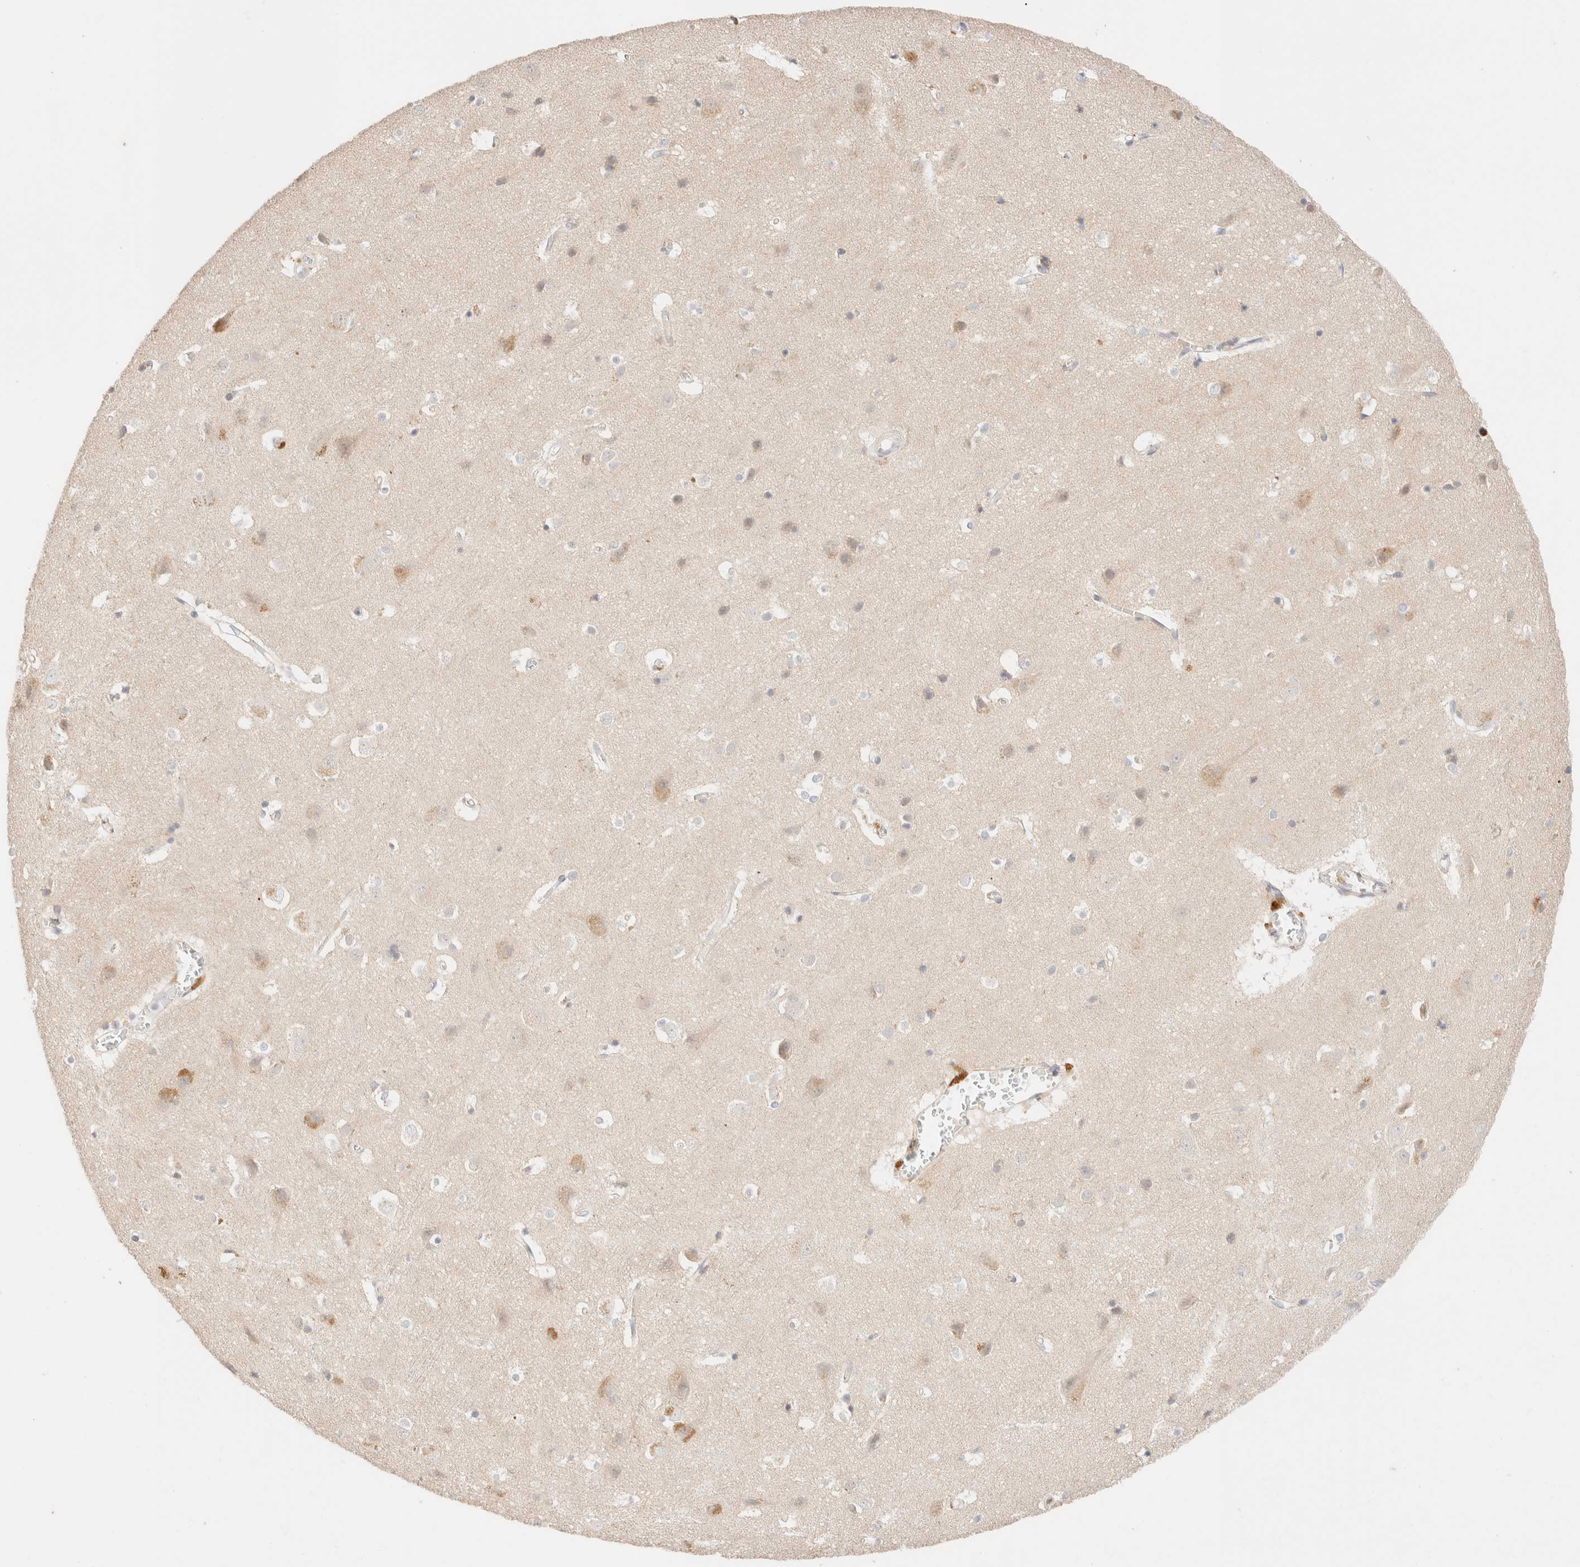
{"staining": {"intensity": "negative", "quantity": "none", "location": "none"}, "tissue": "cerebral cortex", "cell_type": "Endothelial cells", "image_type": "normal", "snomed": [{"axis": "morphology", "description": "Normal tissue, NOS"}, {"axis": "topography", "description": "Cerebral cortex"}], "caption": "IHC histopathology image of unremarkable cerebral cortex stained for a protein (brown), which demonstrates no expression in endothelial cells.", "gene": "SGSM2", "patient": {"sex": "male", "age": 54}}